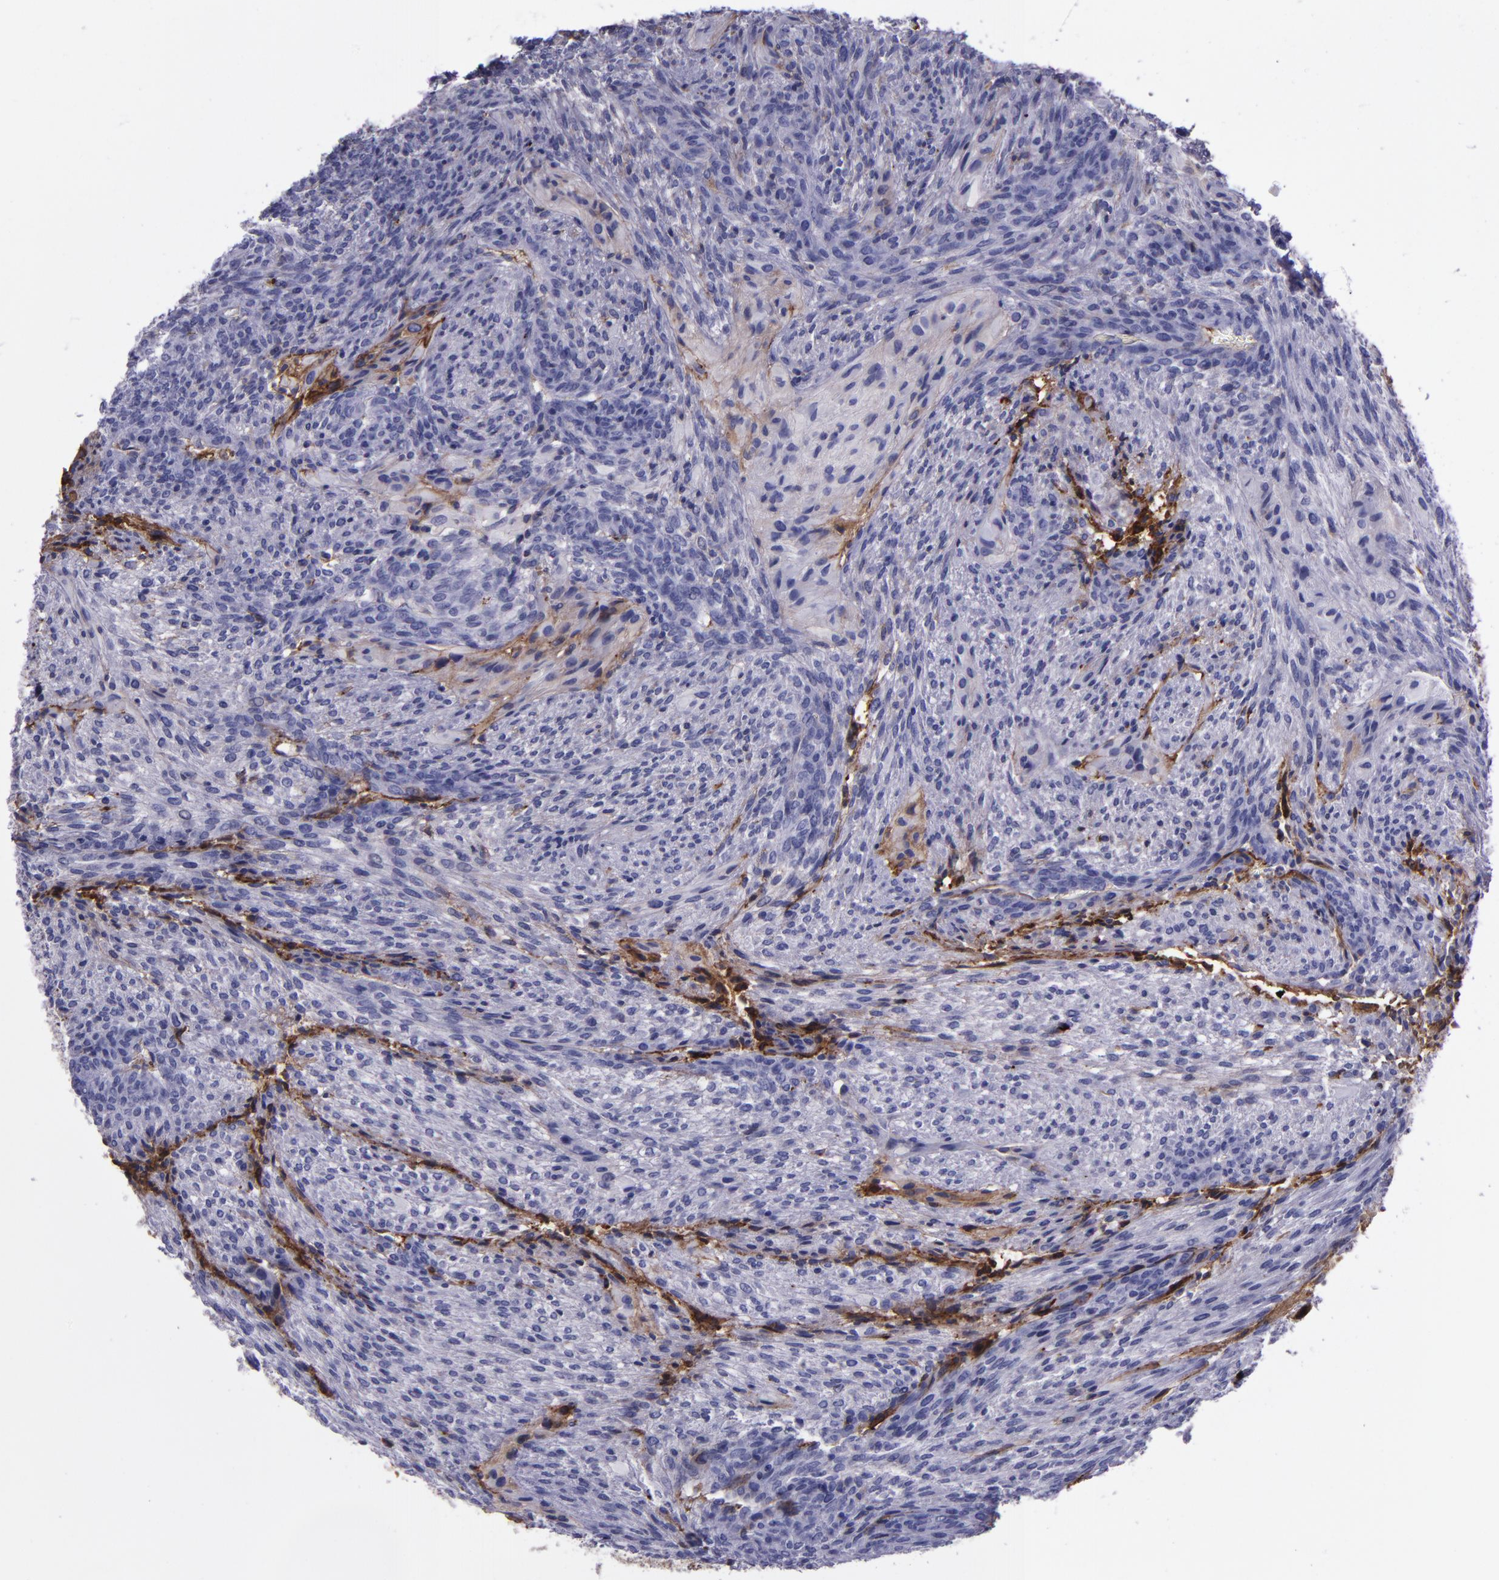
{"staining": {"intensity": "negative", "quantity": "none", "location": "none"}, "tissue": "glioma", "cell_type": "Tumor cells", "image_type": "cancer", "snomed": [{"axis": "morphology", "description": "Glioma, malignant, High grade"}, {"axis": "topography", "description": "Cerebral cortex"}], "caption": "An IHC image of high-grade glioma (malignant) is shown. There is no staining in tumor cells of high-grade glioma (malignant).", "gene": "APOH", "patient": {"sex": "female", "age": 55}}